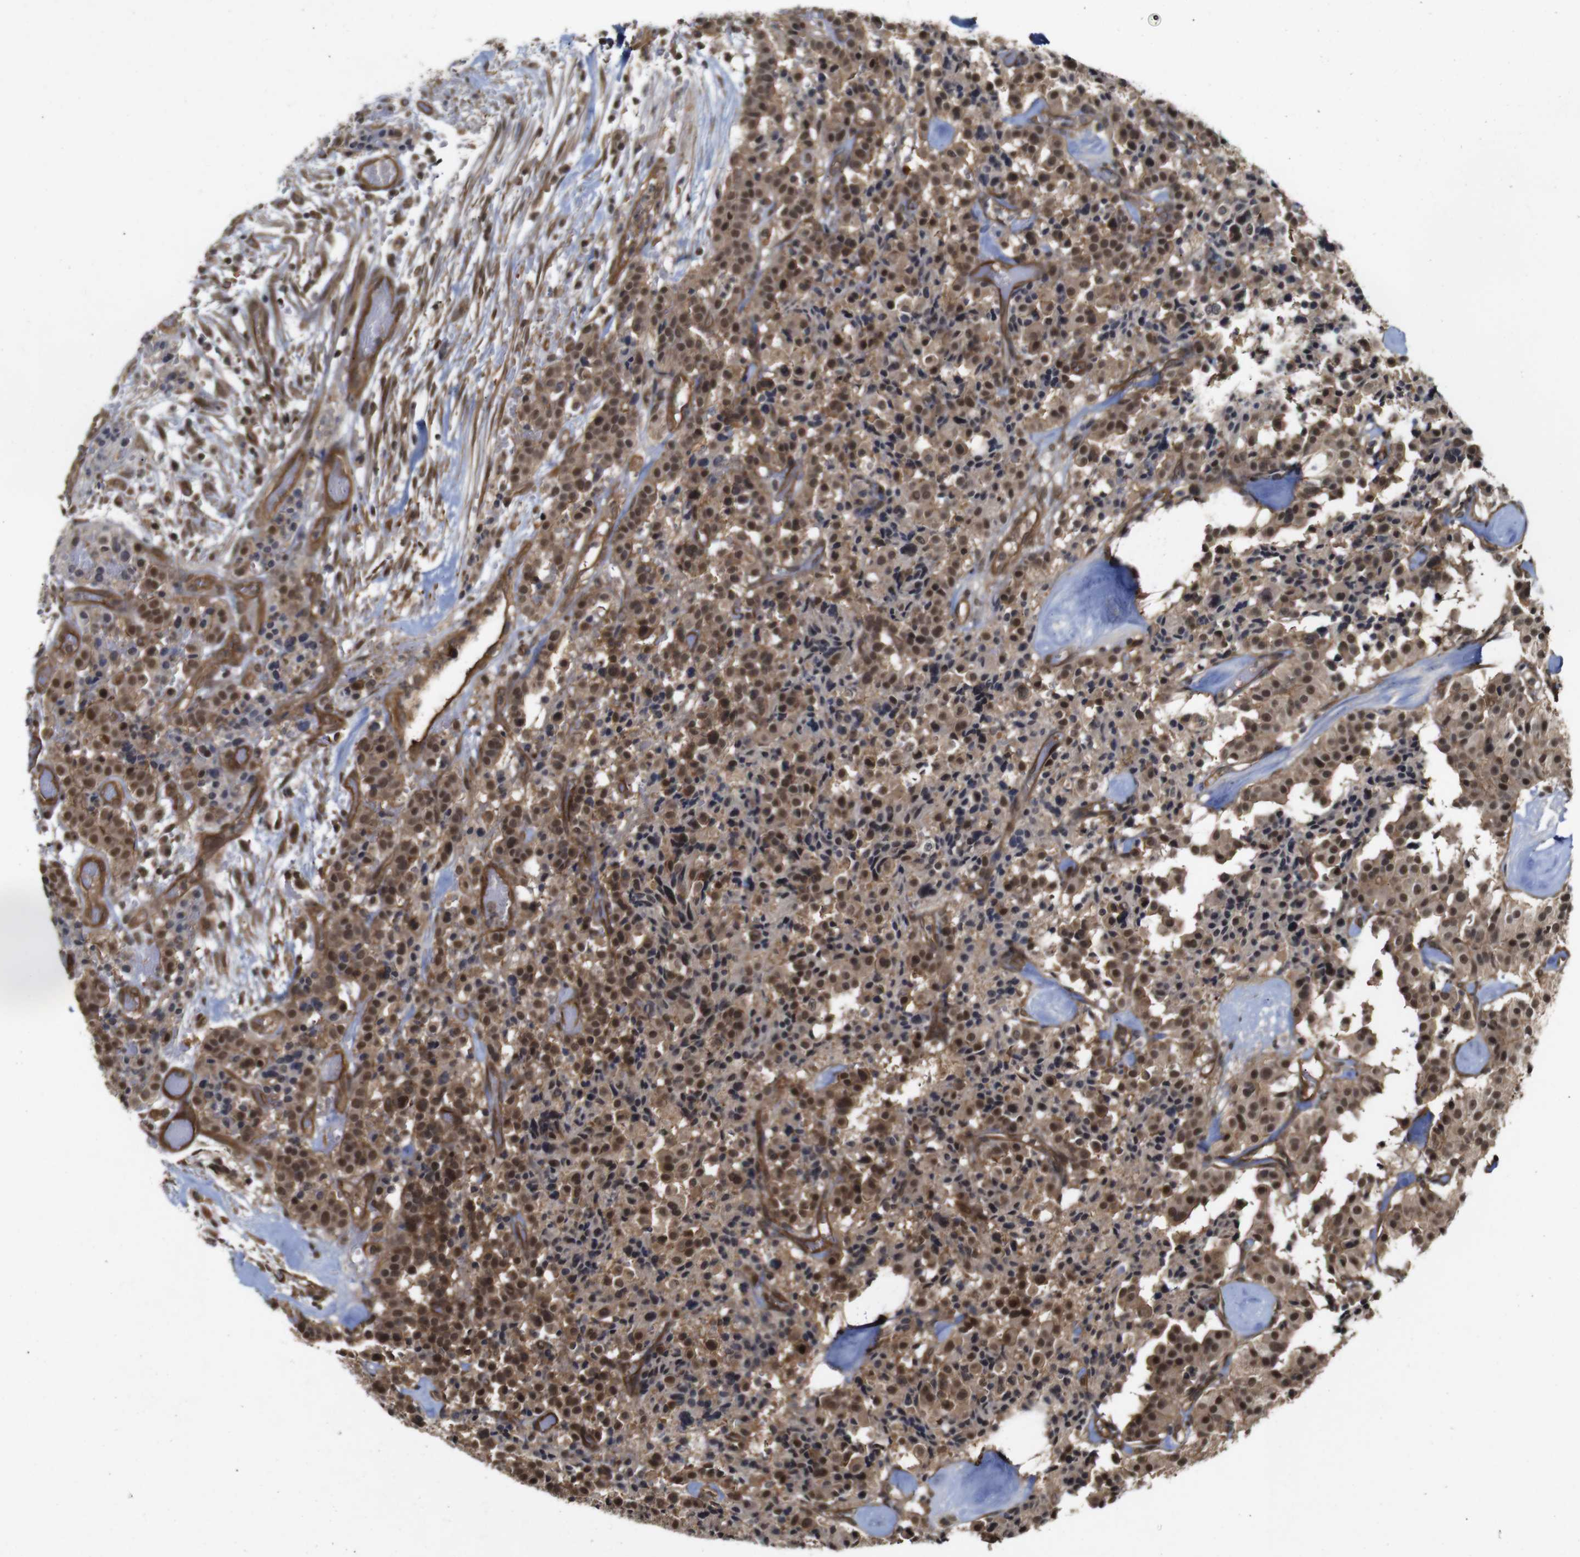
{"staining": {"intensity": "moderate", "quantity": ">75%", "location": "cytoplasmic/membranous,nuclear"}, "tissue": "carcinoid", "cell_type": "Tumor cells", "image_type": "cancer", "snomed": [{"axis": "morphology", "description": "Carcinoid, malignant, NOS"}, {"axis": "topography", "description": "Lung"}], "caption": "Immunohistochemical staining of human carcinoid demonstrates medium levels of moderate cytoplasmic/membranous and nuclear expression in approximately >75% of tumor cells.", "gene": "NANOS1", "patient": {"sex": "male", "age": 30}}